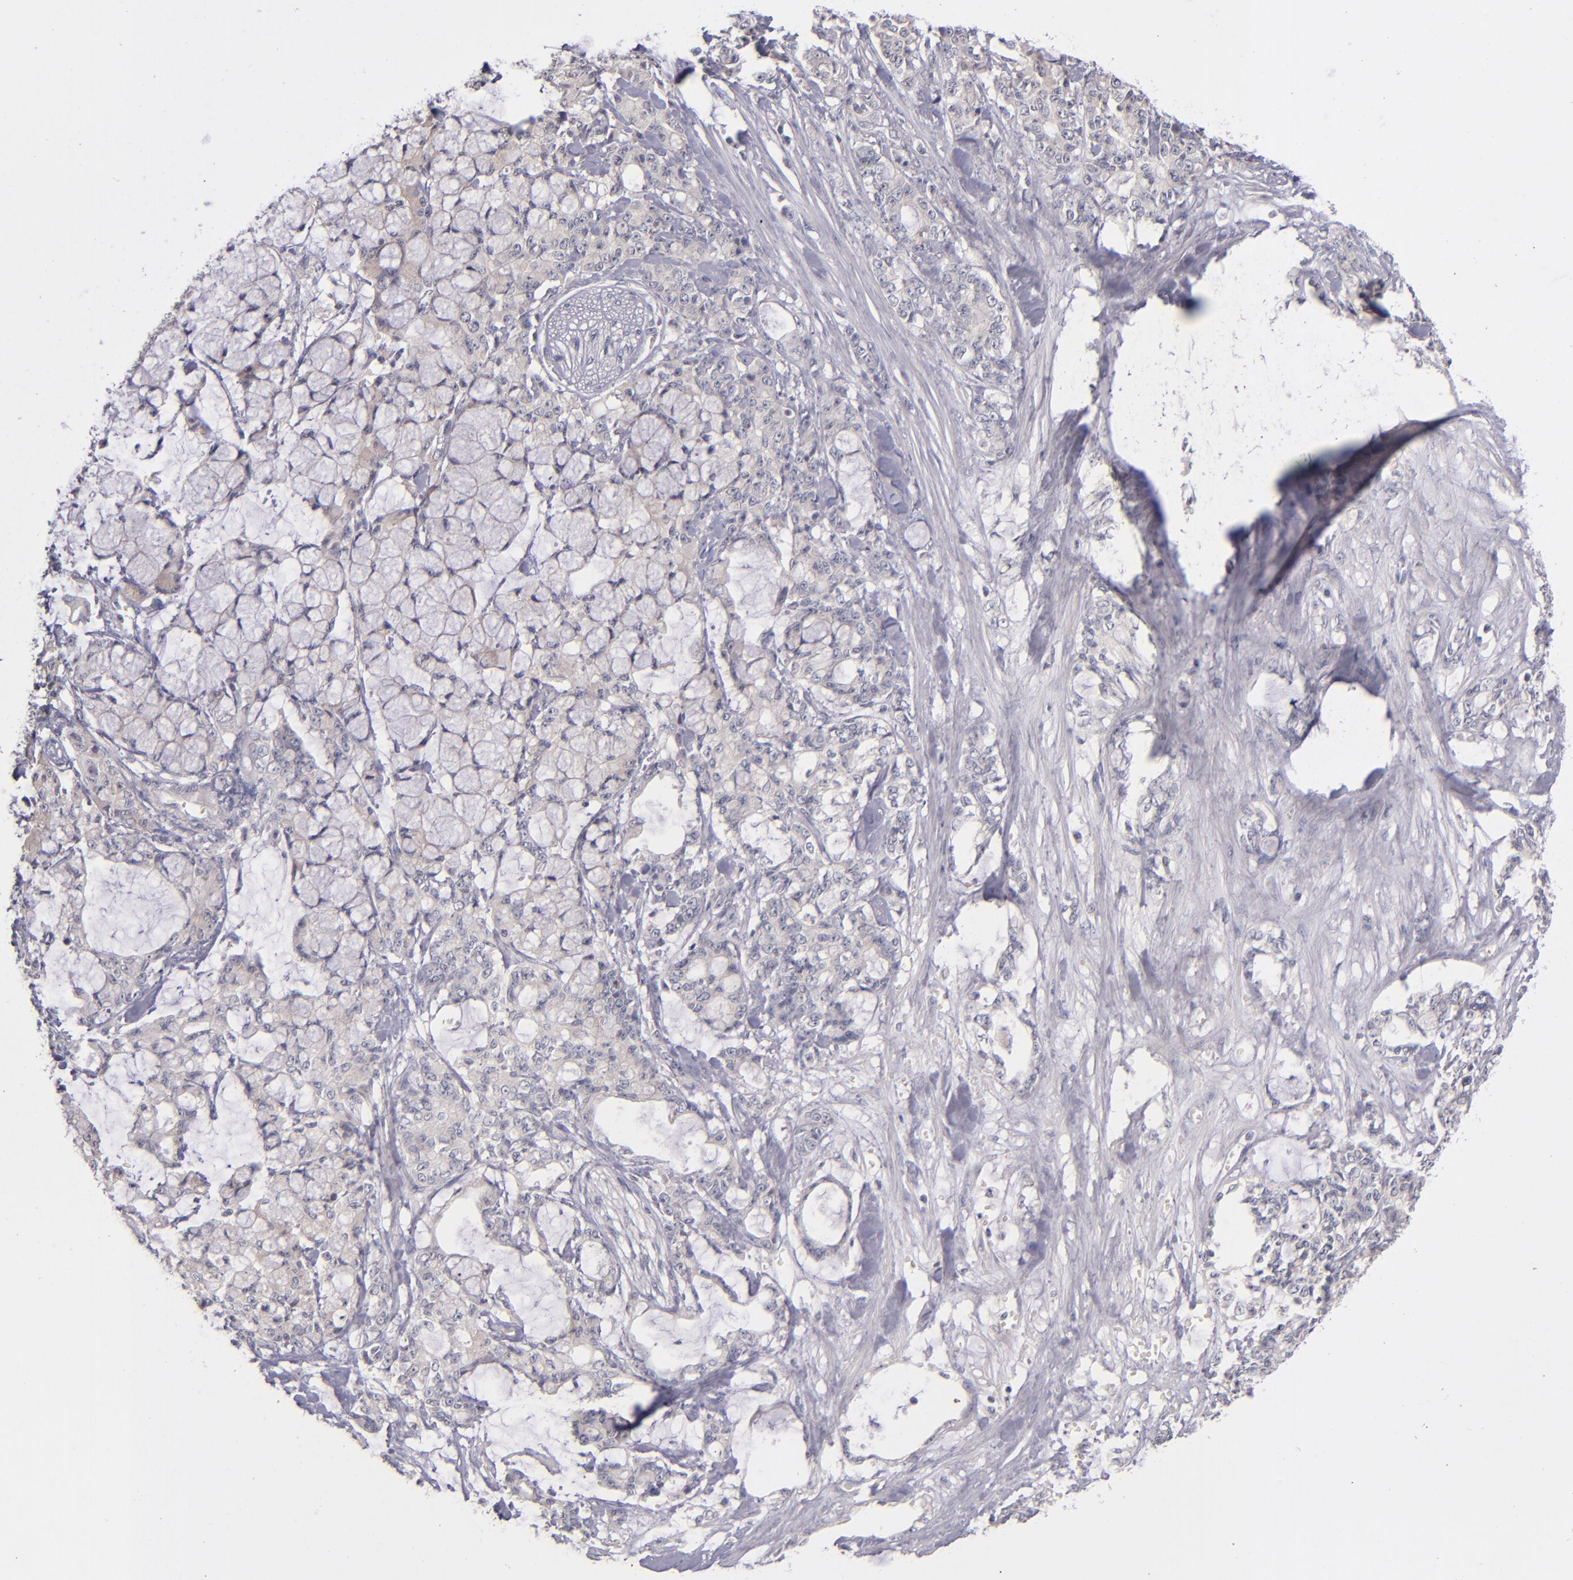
{"staining": {"intensity": "negative", "quantity": "none", "location": "none"}, "tissue": "pancreatic cancer", "cell_type": "Tumor cells", "image_type": "cancer", "snomed": [{"axis": "morphology", "description": "Adenocarcinoma, NOS"}, {"axis": "topography", "description": "Pancreas"}], "caption": "Tumor cells show no significant protein staining in pancreatic adenocarcinoma.", "gene": "TSC2", "patient": {"sex": "female", "age": 73}}